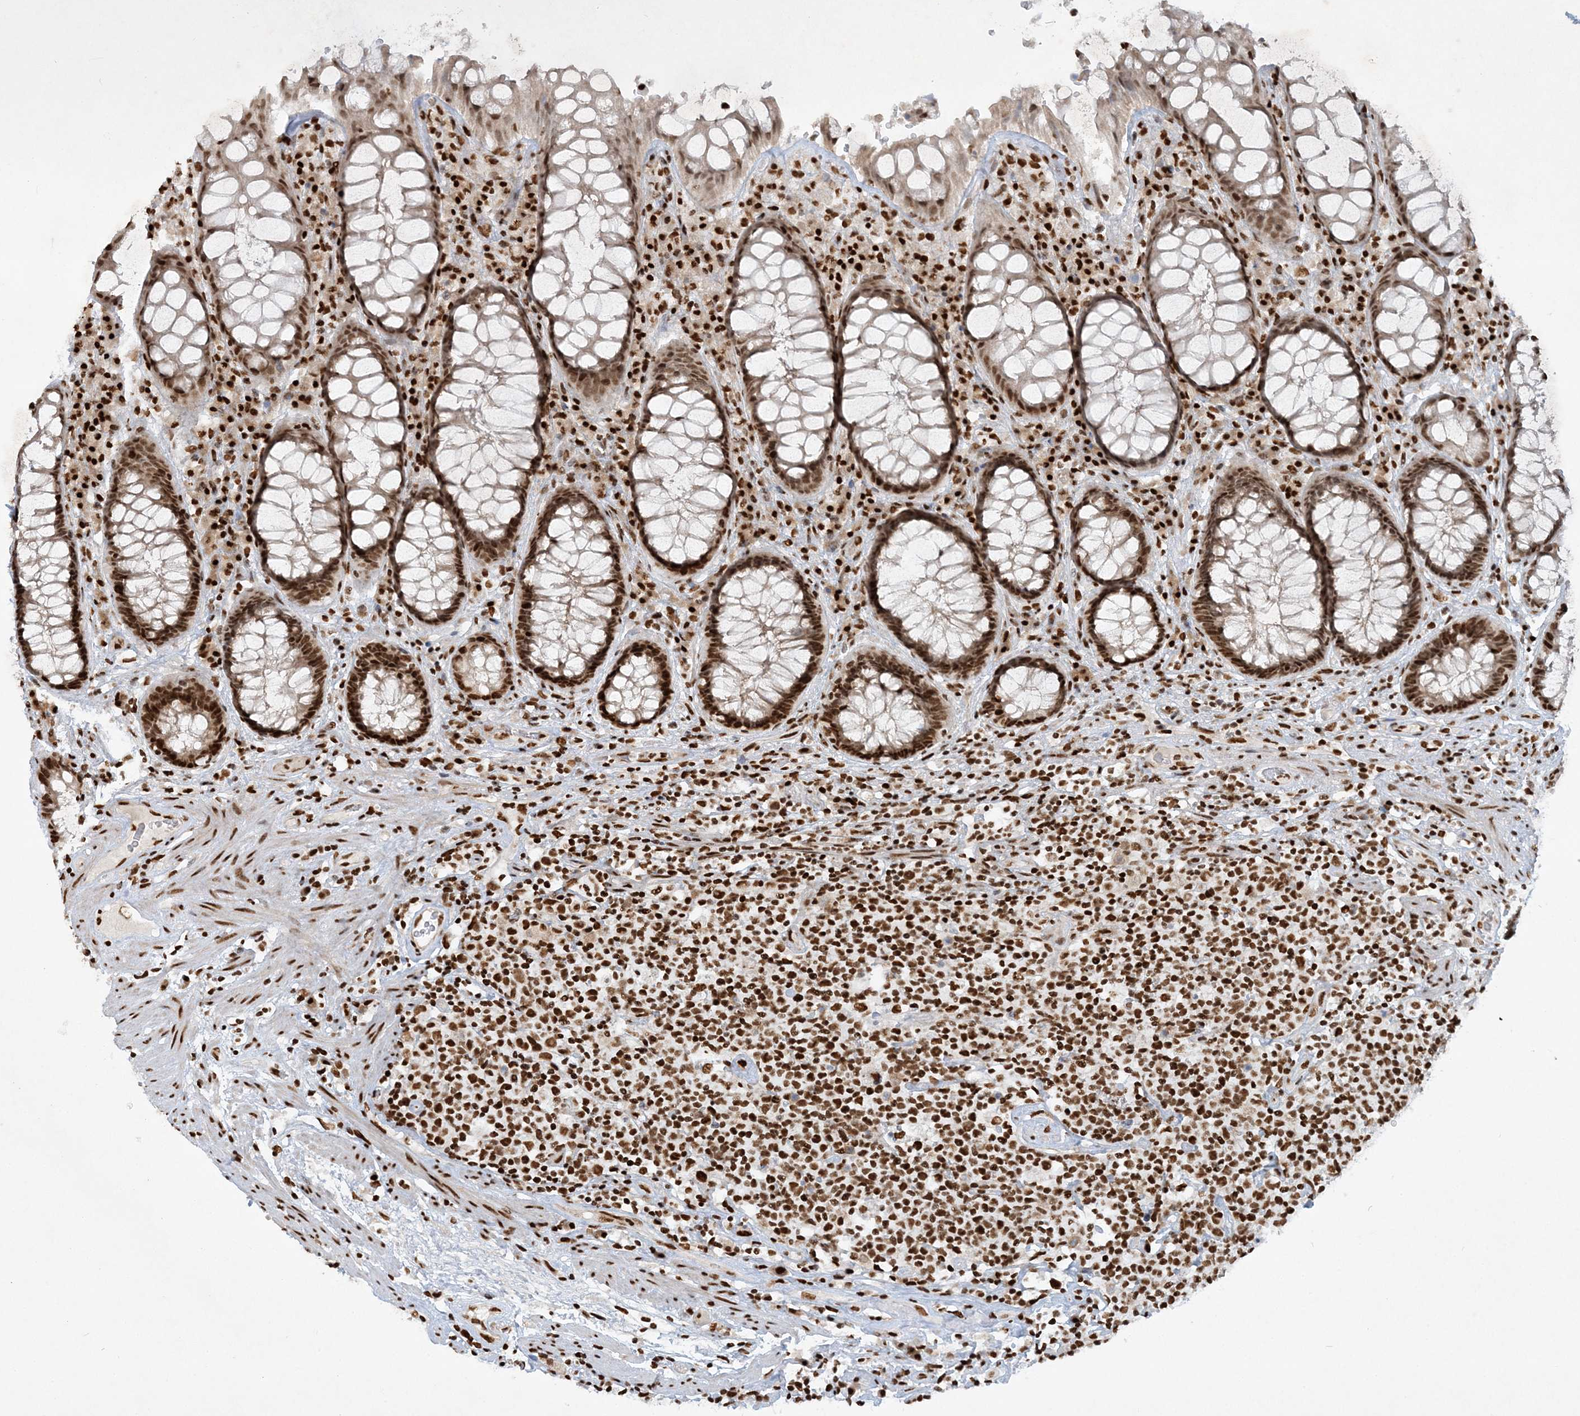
{"staining": {"intensity": "strong", "quantity": ">75%", "location": "nuclear"}, "tissue": "rectum", "cell_type": "Glandular cells", "image_type": "normal", "snomed": [{"axis": "morphology", "description": "Normal tissue, NOS"}, {"axis": "topography", "description": "Rectum"}], "caption": "Unremarkable rectum exhibits strong nuclear staining in approximately >75% of glandular cells, visualized by immunohistochemistry.", "gene": "DELE1", "patient": {"sex": "male", "age": 64}}